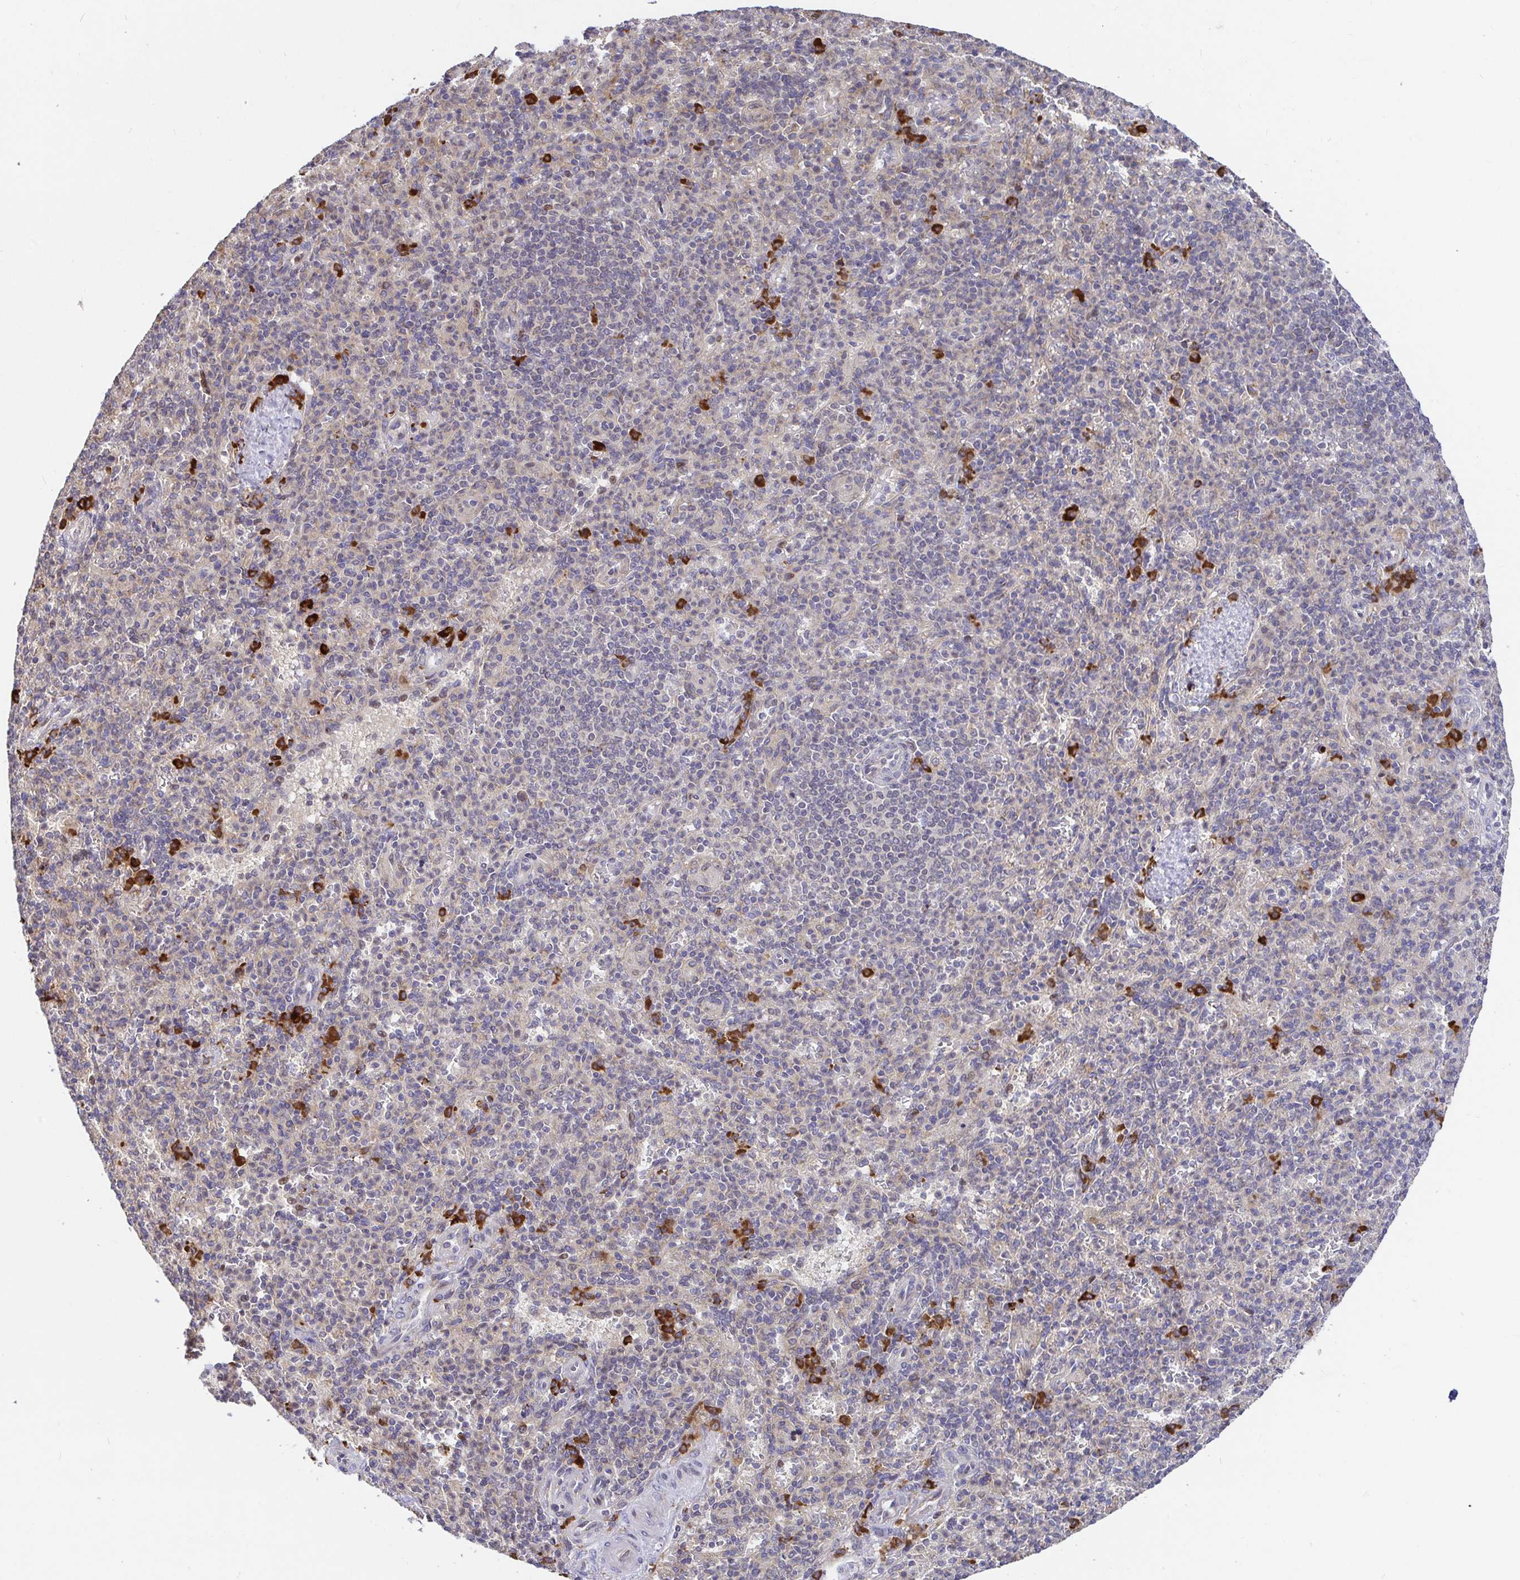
{"staining": {"intensity": "negative", "quantity": "none", "location": "none"}, "tissue": "spleen", "cell_type": "Cells in red pulp", "image_type": "normal", "snomed": [{"axis": "morphology", "description": "Normal tissue, NOS"}, {"axis": "topography", "description": "Spleen"}], "caption": "Human spleen stained for a protein using IHC reveals no staining in cells in red pulp.", "gene": "ELP1", "patient": {"sex": "female", "age": 74}}